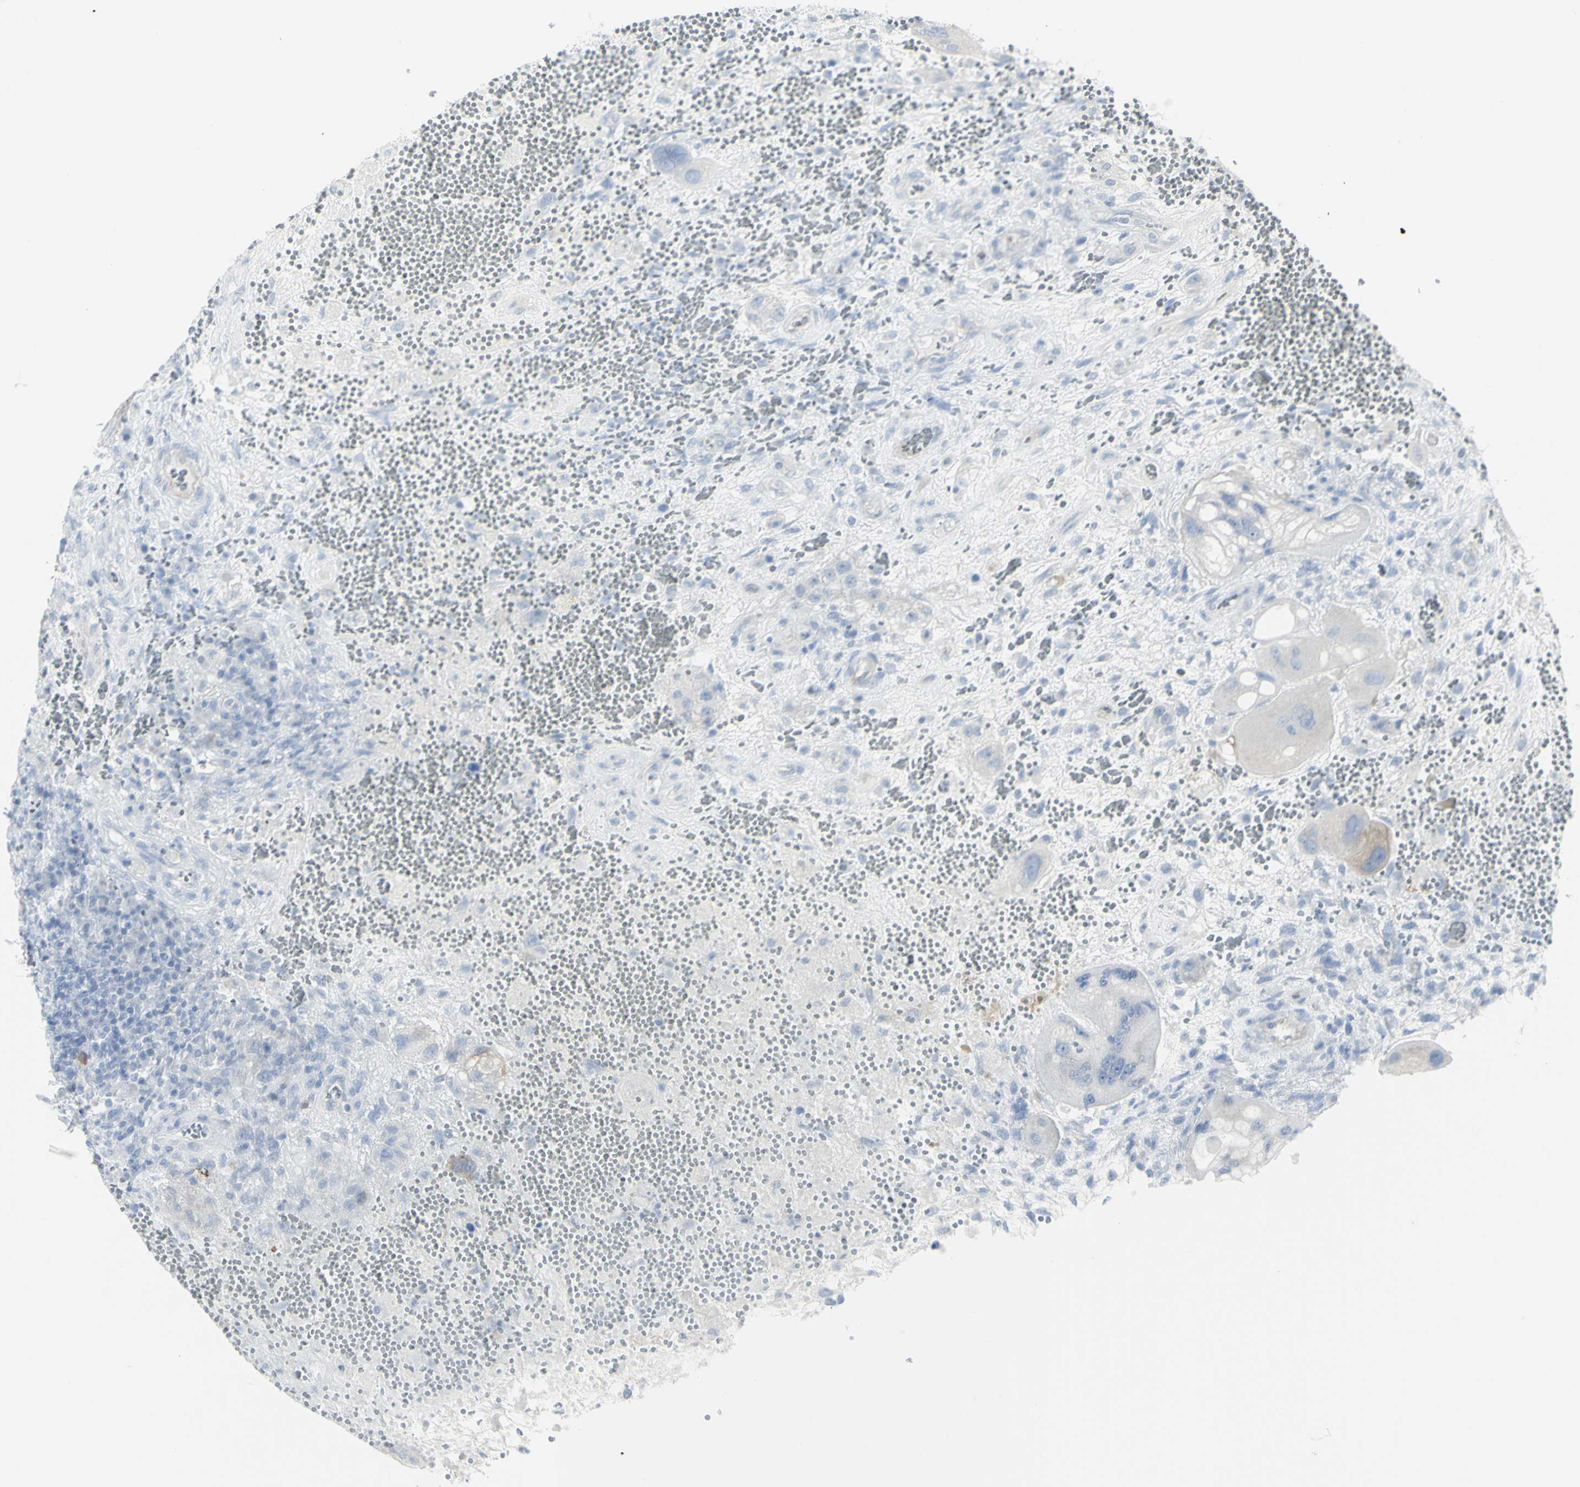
{"staining": {"intensity": "negative", "quantity": "none", "location": "none"}, "tissue": "testis cancer", "cell_type": "Tumor cells", "image_type": "cancer", "snomed": [{"axis": "morphology", "description": "Carcinoma, Embryonal, NOS"}, {"axis": "topography", "description": "Testis"}], "caption": "Immunohistochemistry (IHC) image of human testis embryonal carcinoma stained for a protein (brown), which shows no positivity in tumor cells. (Brightfield microscopy of DAB immunohistochemistry (IHC) at high magnification).", "gene": "ENSG00000198211", "patient": {"sex": "male", "age": 26}}